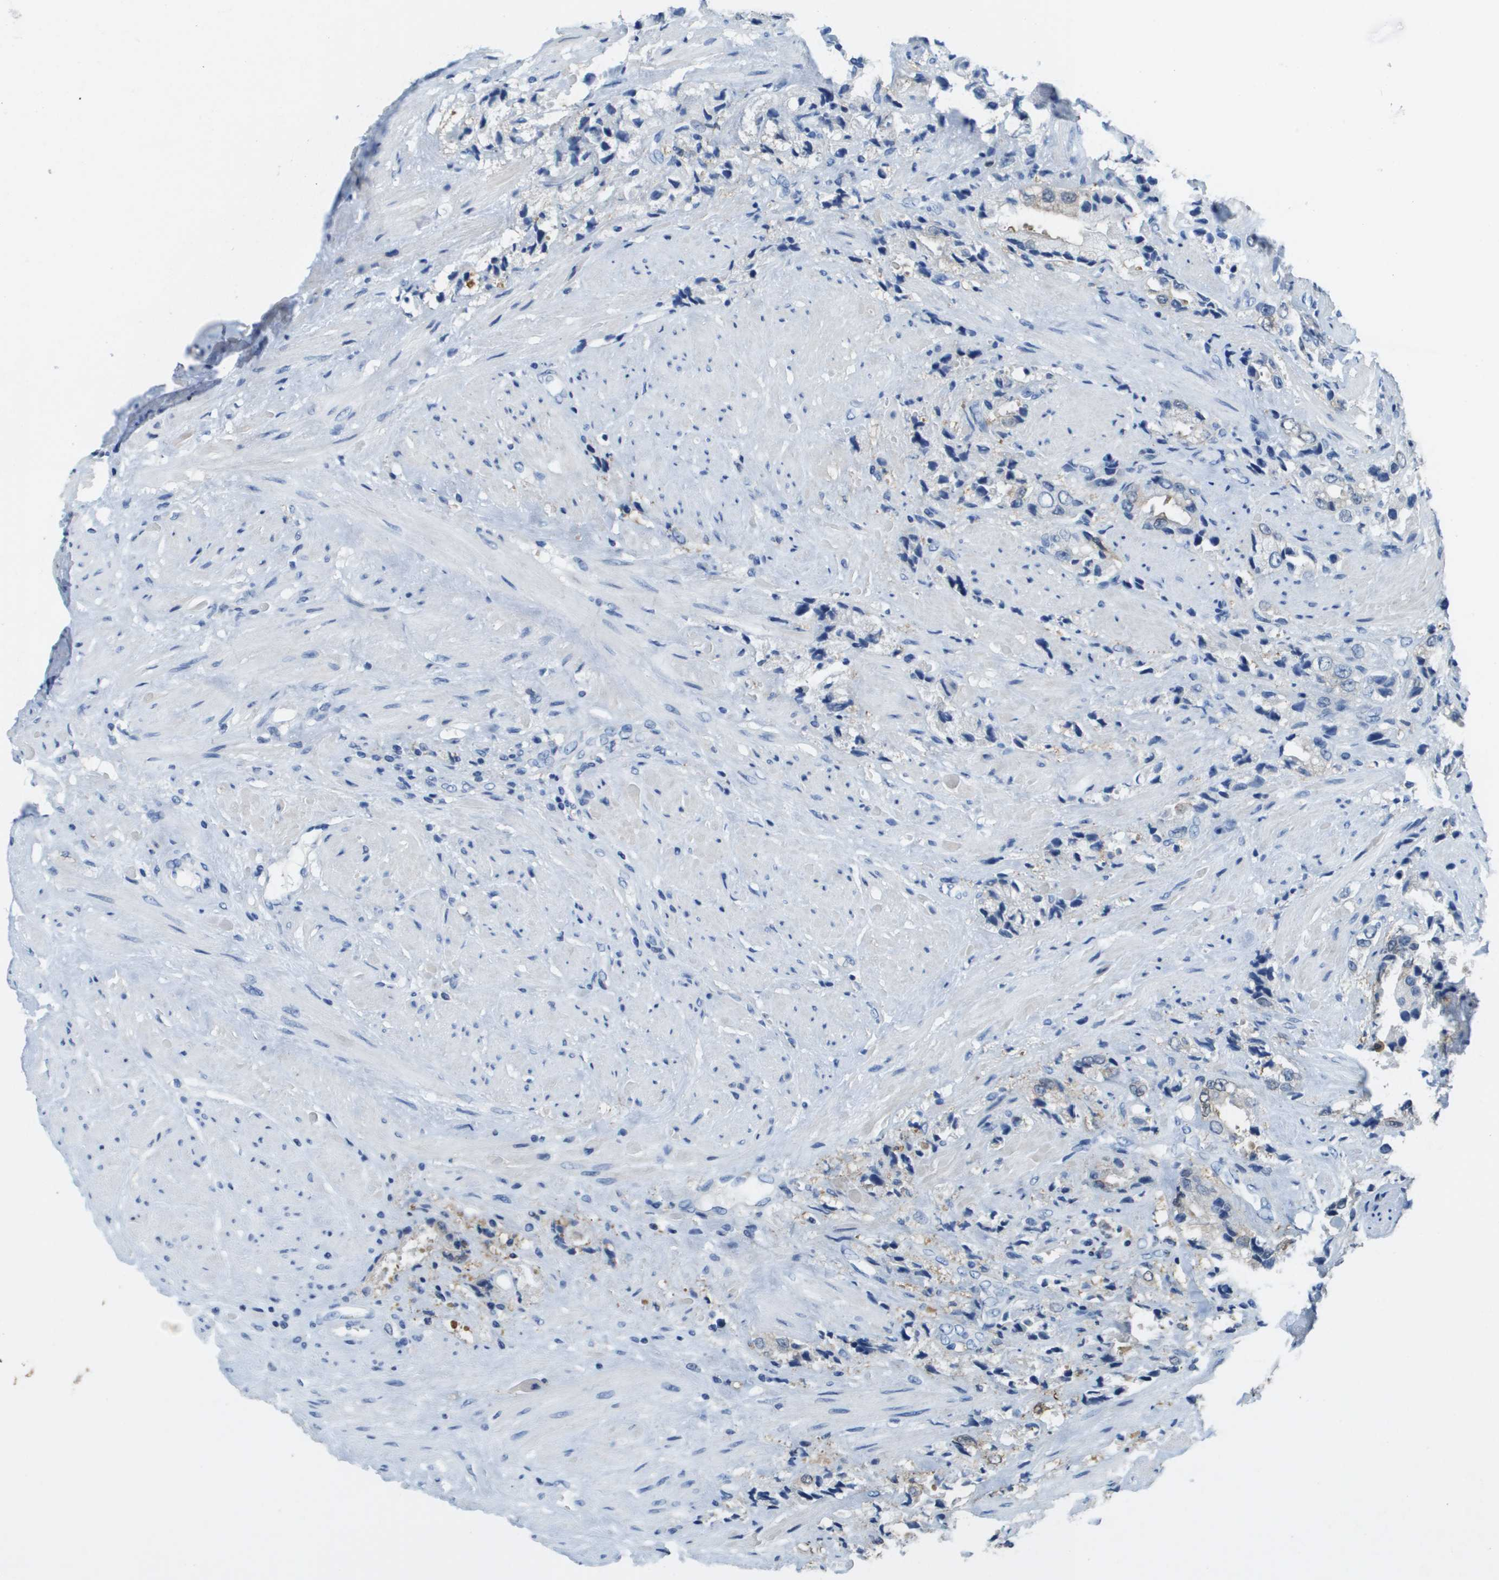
{"staining": {"intensity": "moderate", "quantity": "<25%", "location": "cytoplasmic/membranous"}, "tissue": "prostate cancer", "cell_type": "Tumor cells", "image_type": "cancer", "snomed": [{"axis": "morphology", "description": "Adenocarcinoma, High grade"}, {"axis": "topography", "description": "Prostate"}], "caption": "Immunohistochemistry (IHC) of adenocarcinoma (high-grade) (prostate) exhibits low levels of moderate cytoplasmic/membranous expression in about <25% of tumor cells. (DAB IHC, brown staining for protein, blue staining for nuclei).", "gene": "FABP5", "patient": {"sex": "male", "age": 61}}